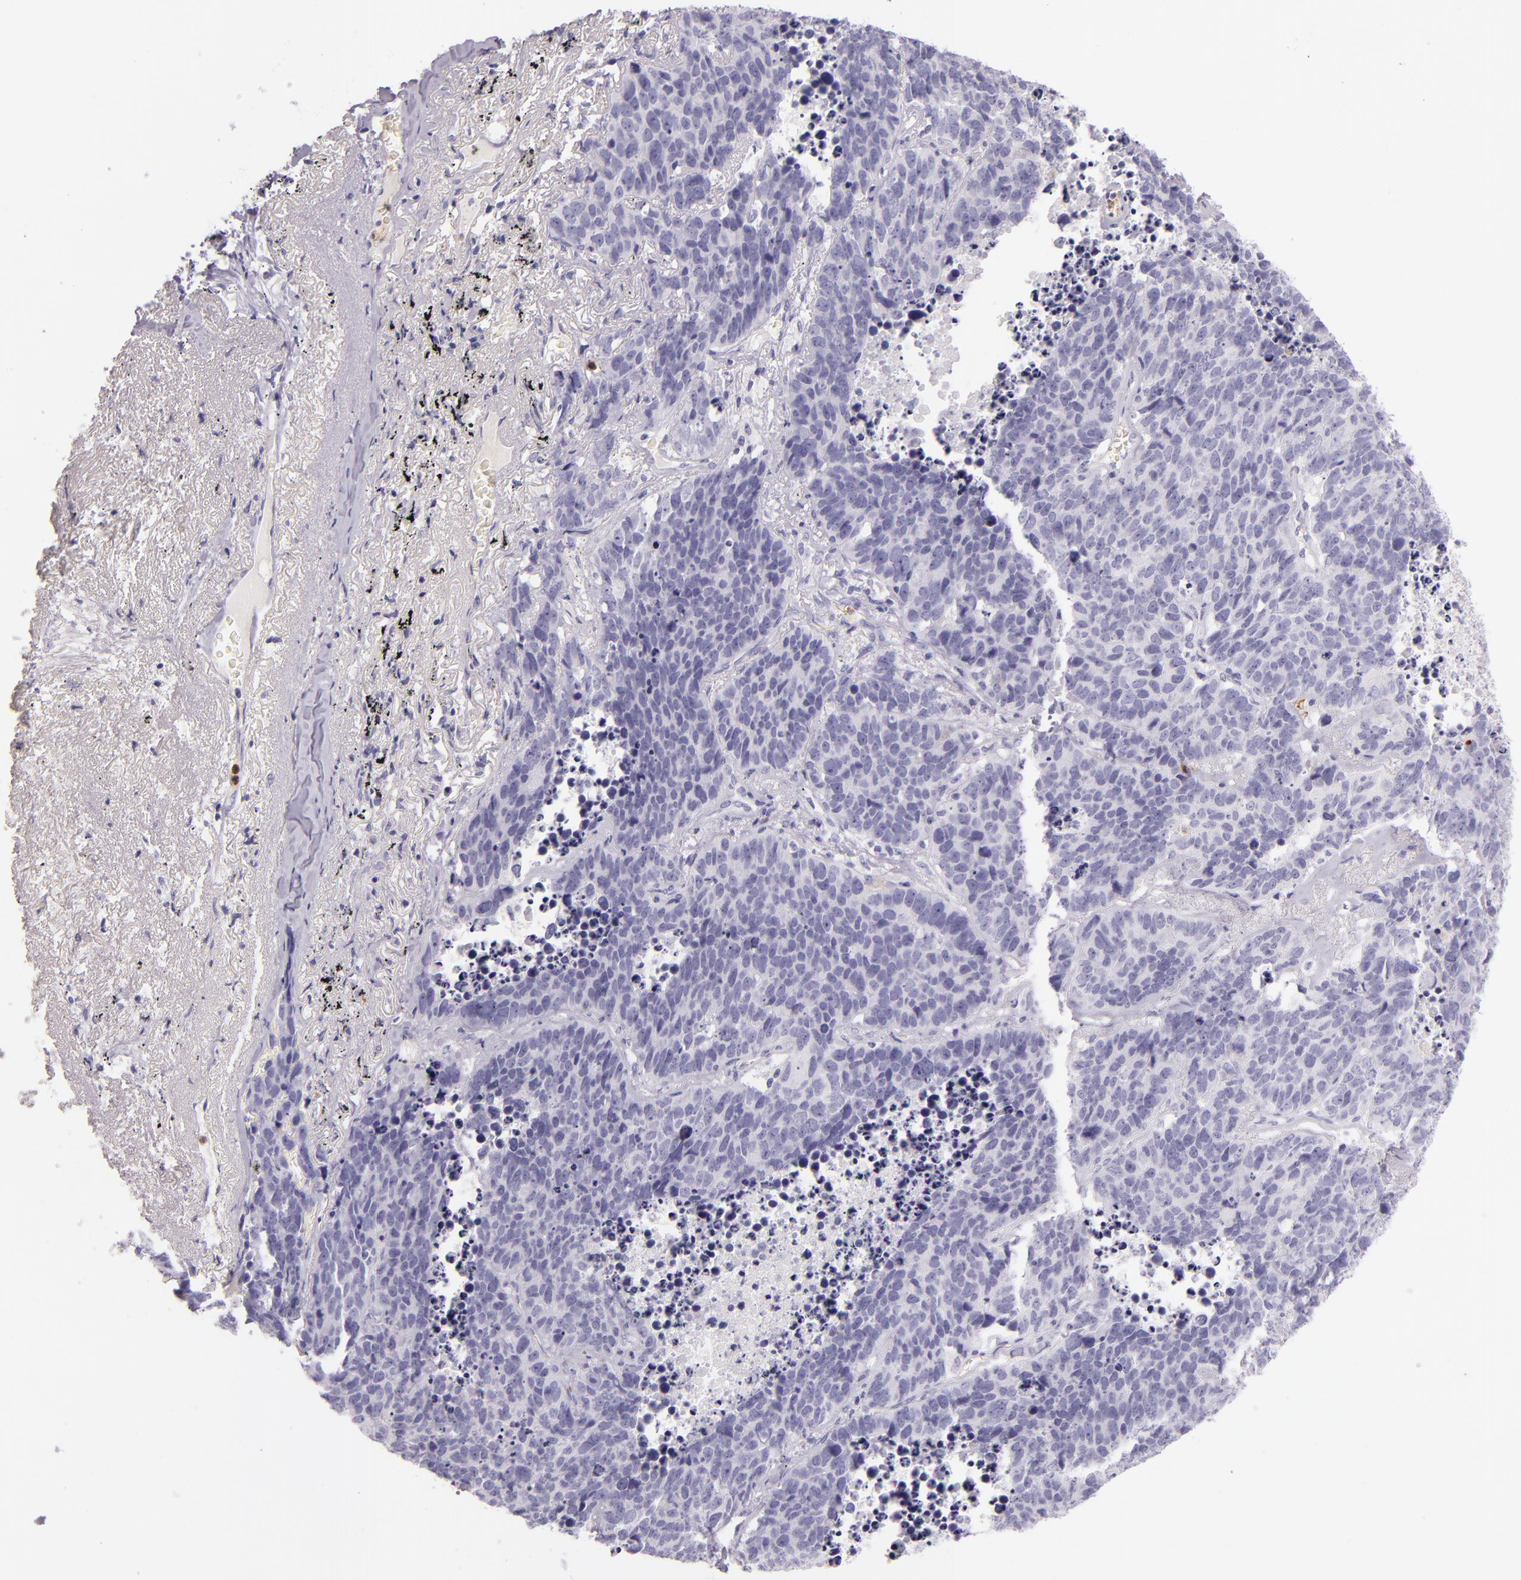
{"staining": {"intensity": "negative", "quantity": "none", "location": "none"}, "tissue": "lung cancer", "cell_type": "Tumor cells", "image_type": "cancer", "snomed": [{"axis": "morphology", "description": "Carcinoid, malignant, NOS"}, {"axis": "topography", "description": "Lung"}], "caption": "Immunohistochemistry (IHC) of human lung cancer shows no positivity in tumor cells.", "gene": "CEACAM1", "patient": {"sex": "male", "age": 60}}